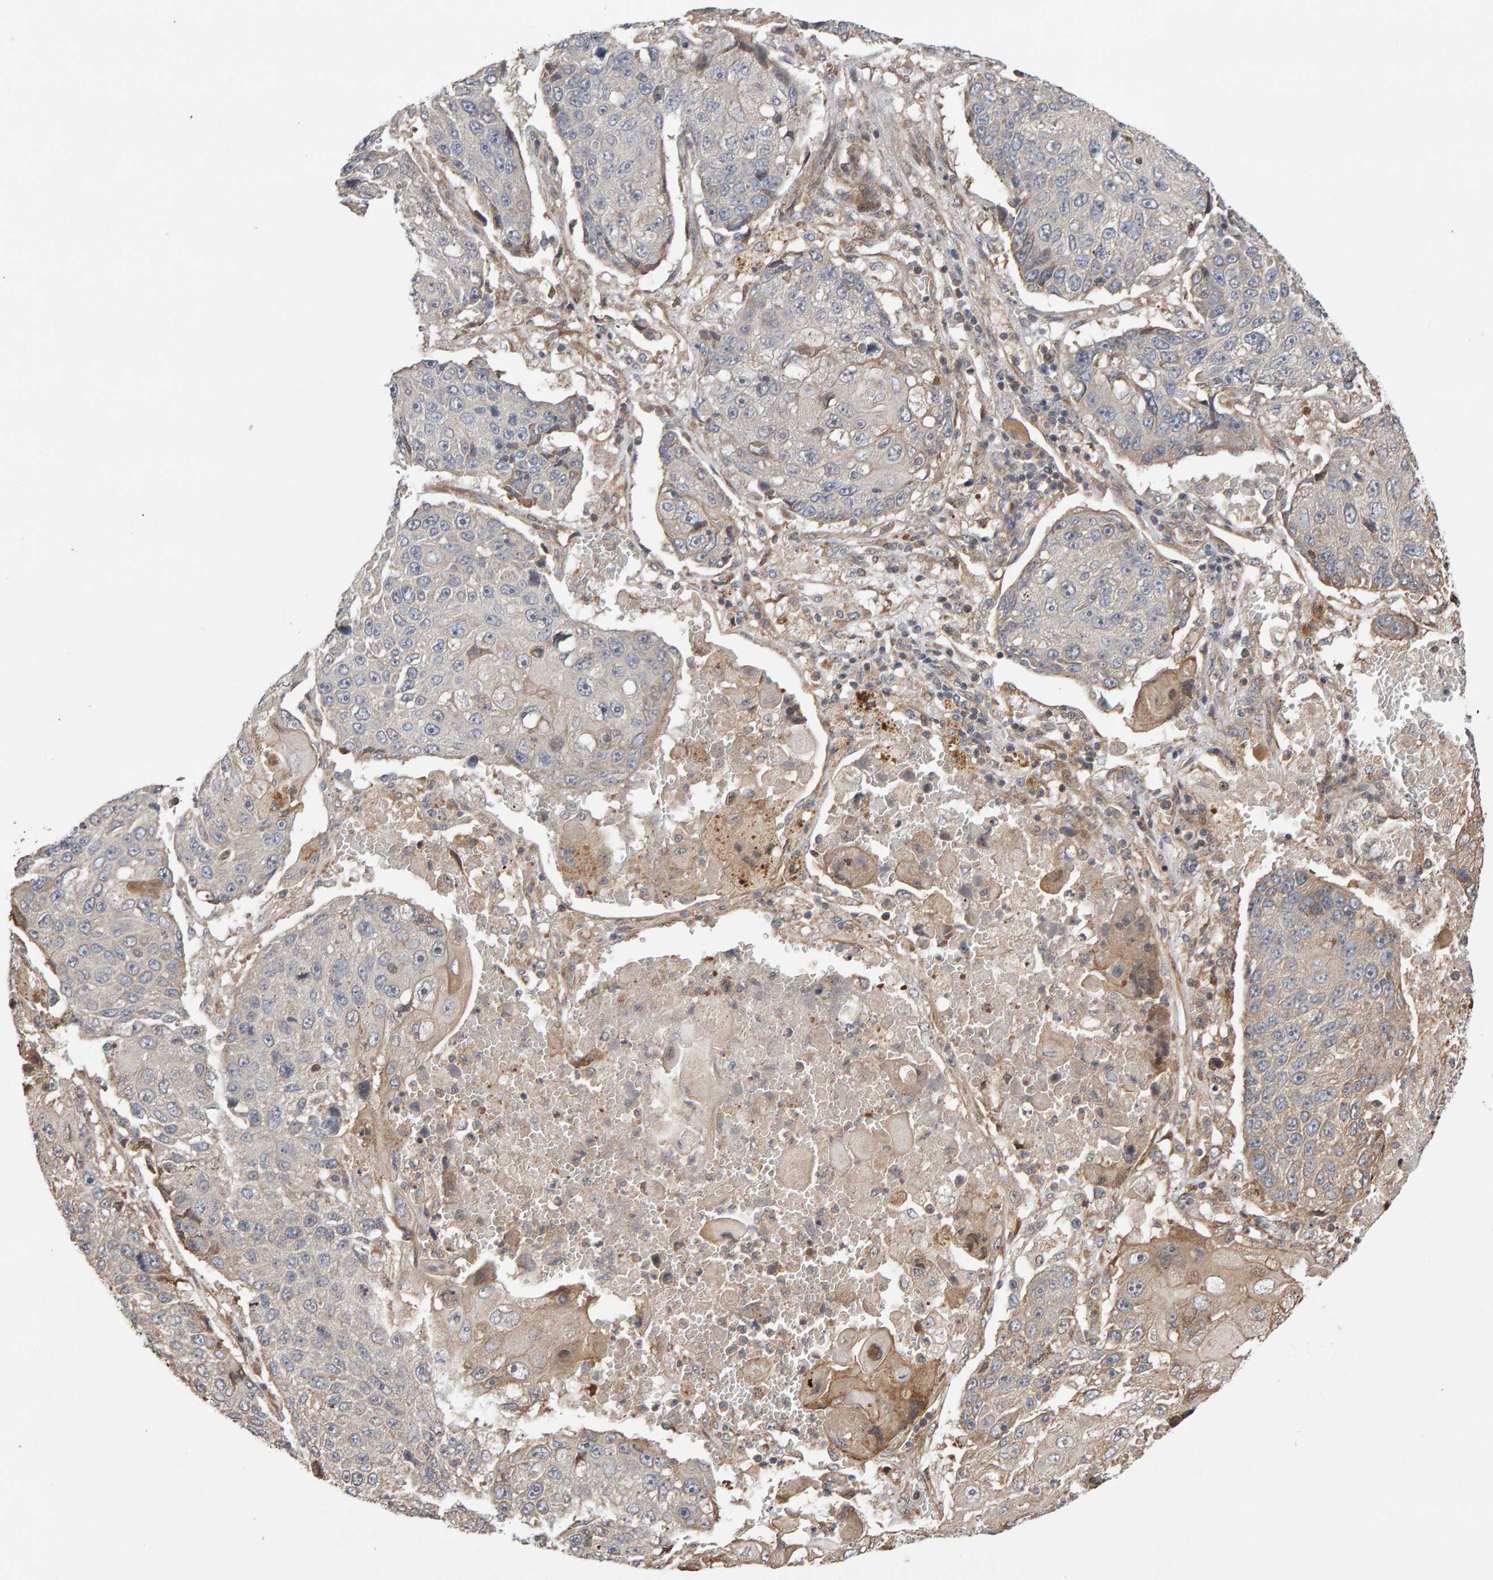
{"staining": {"intensity": "weak", "quantity": "<25%", "location": "cytoplasmic/membranous"}, "tissue": "lung cancer", "cell_type": "Tumor cells", "image_type": "cancer", "snomed": [{"axis": "morphology", "description": "Squamous cell carcinoma, NOS"}, {"axis": "topography", "description": "Lung"}], "caption": "Immunohistochemical staining of human lung cancer exhibits no significant staining in tumor cells.", "gene": "LZTS1", "patient": {"sex": "male", "age": 61}}